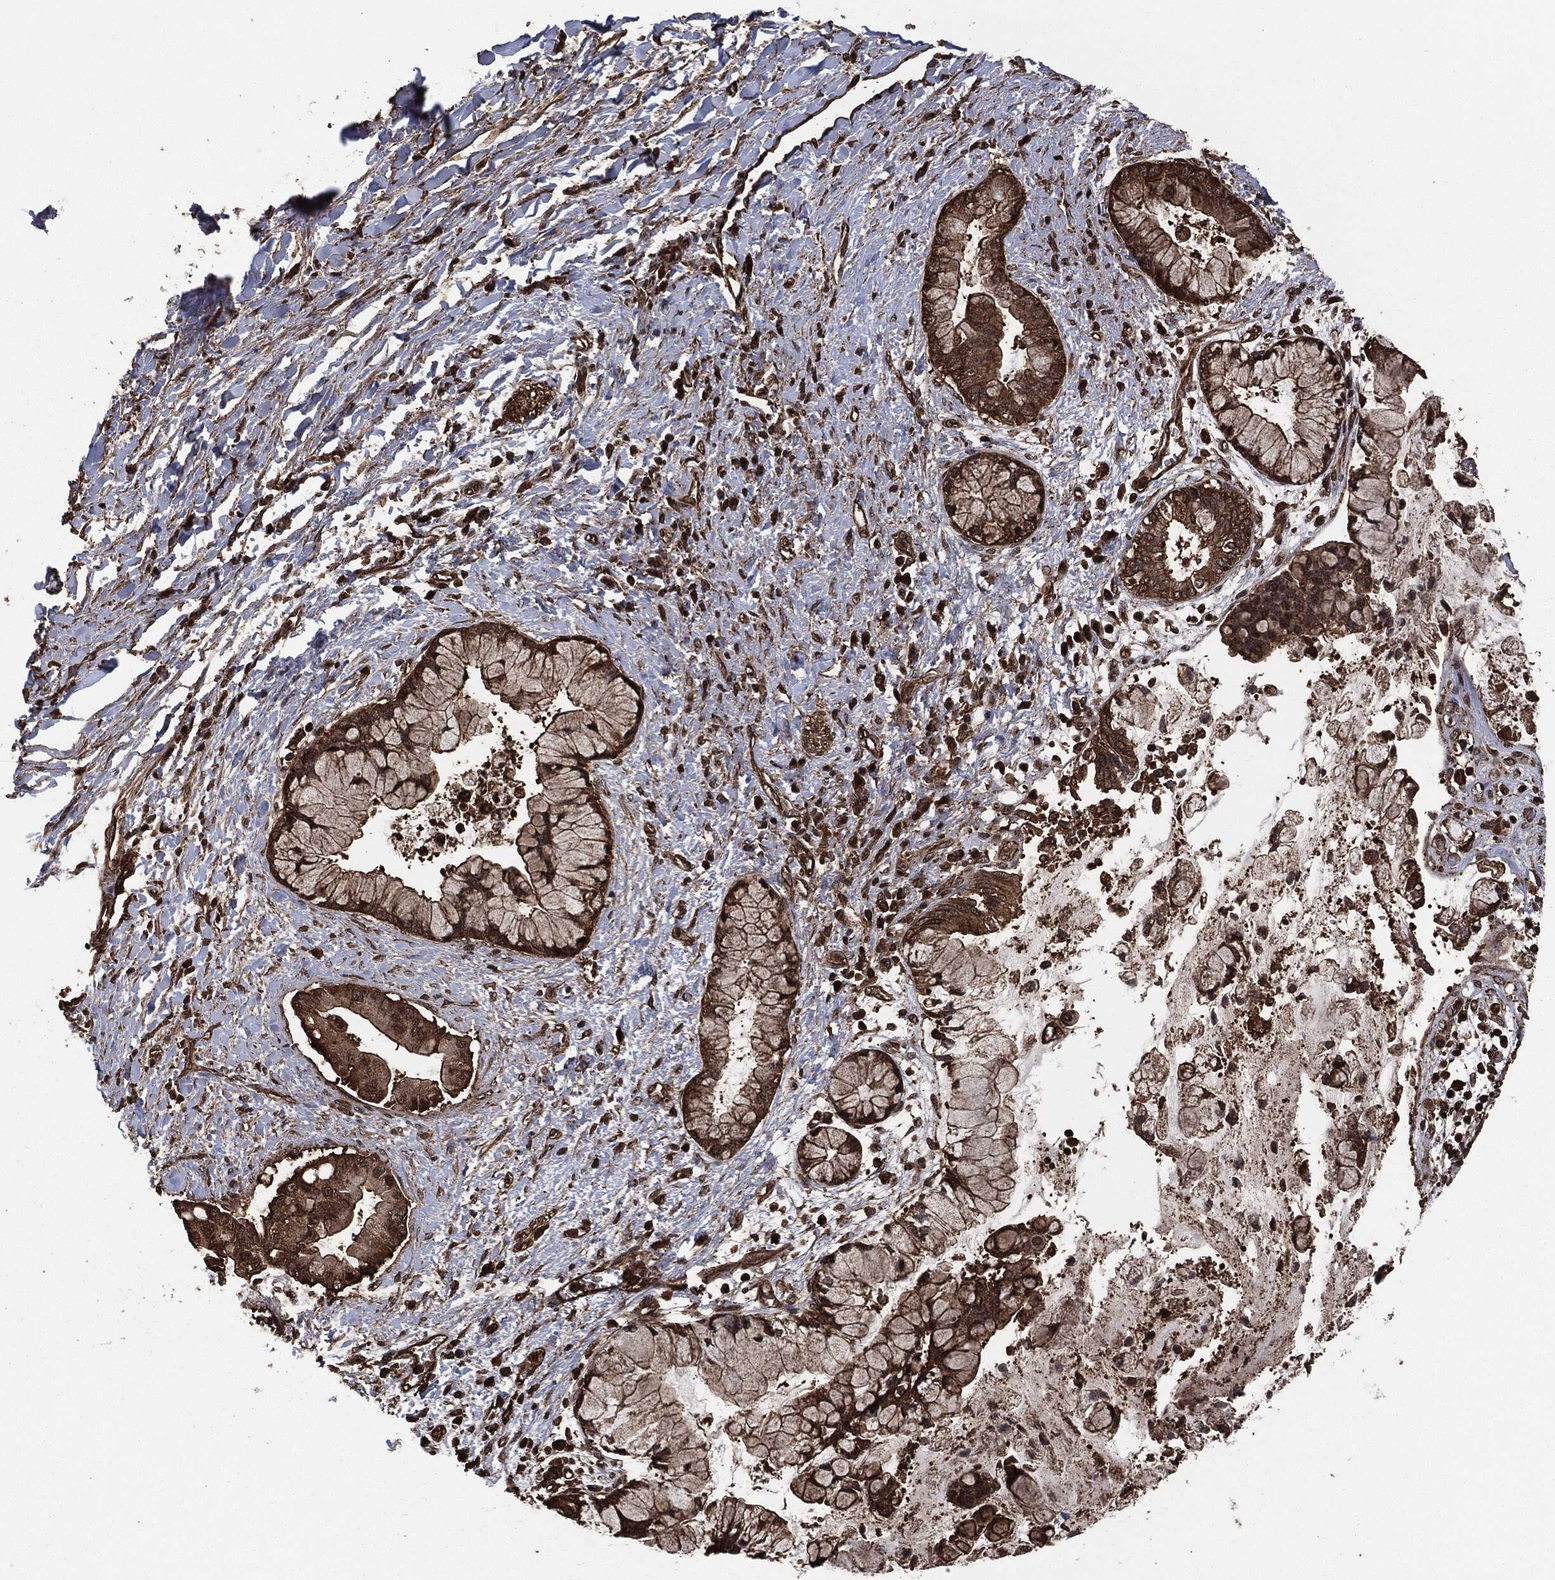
{"staining": {"intensity": "strong", "quantity": ">75%", "location": "cytoplasmic/membranous"}, "tissue": "liver cancer", "cell_type": "Tumor cells", "image_type": "cancer", "snomed": [{"axis": "morphology", "description": "Normal tissue, NOS"}, {"axis": "morphology", "description": "Cholangiocarcinoma"}, {"axis": "topography", "description": "Liver"}, {"axis": "topography", "description": "Peripheral nerve tissue"}], "caption": "Cholangiocarcinoma (liver) stained with a brown dye exhibits strong cytoplasmic/membranous positive expression in about >75% of tumor cells.", "gene": "HRAS", "patient": {"sex": "male", "age": 50}}